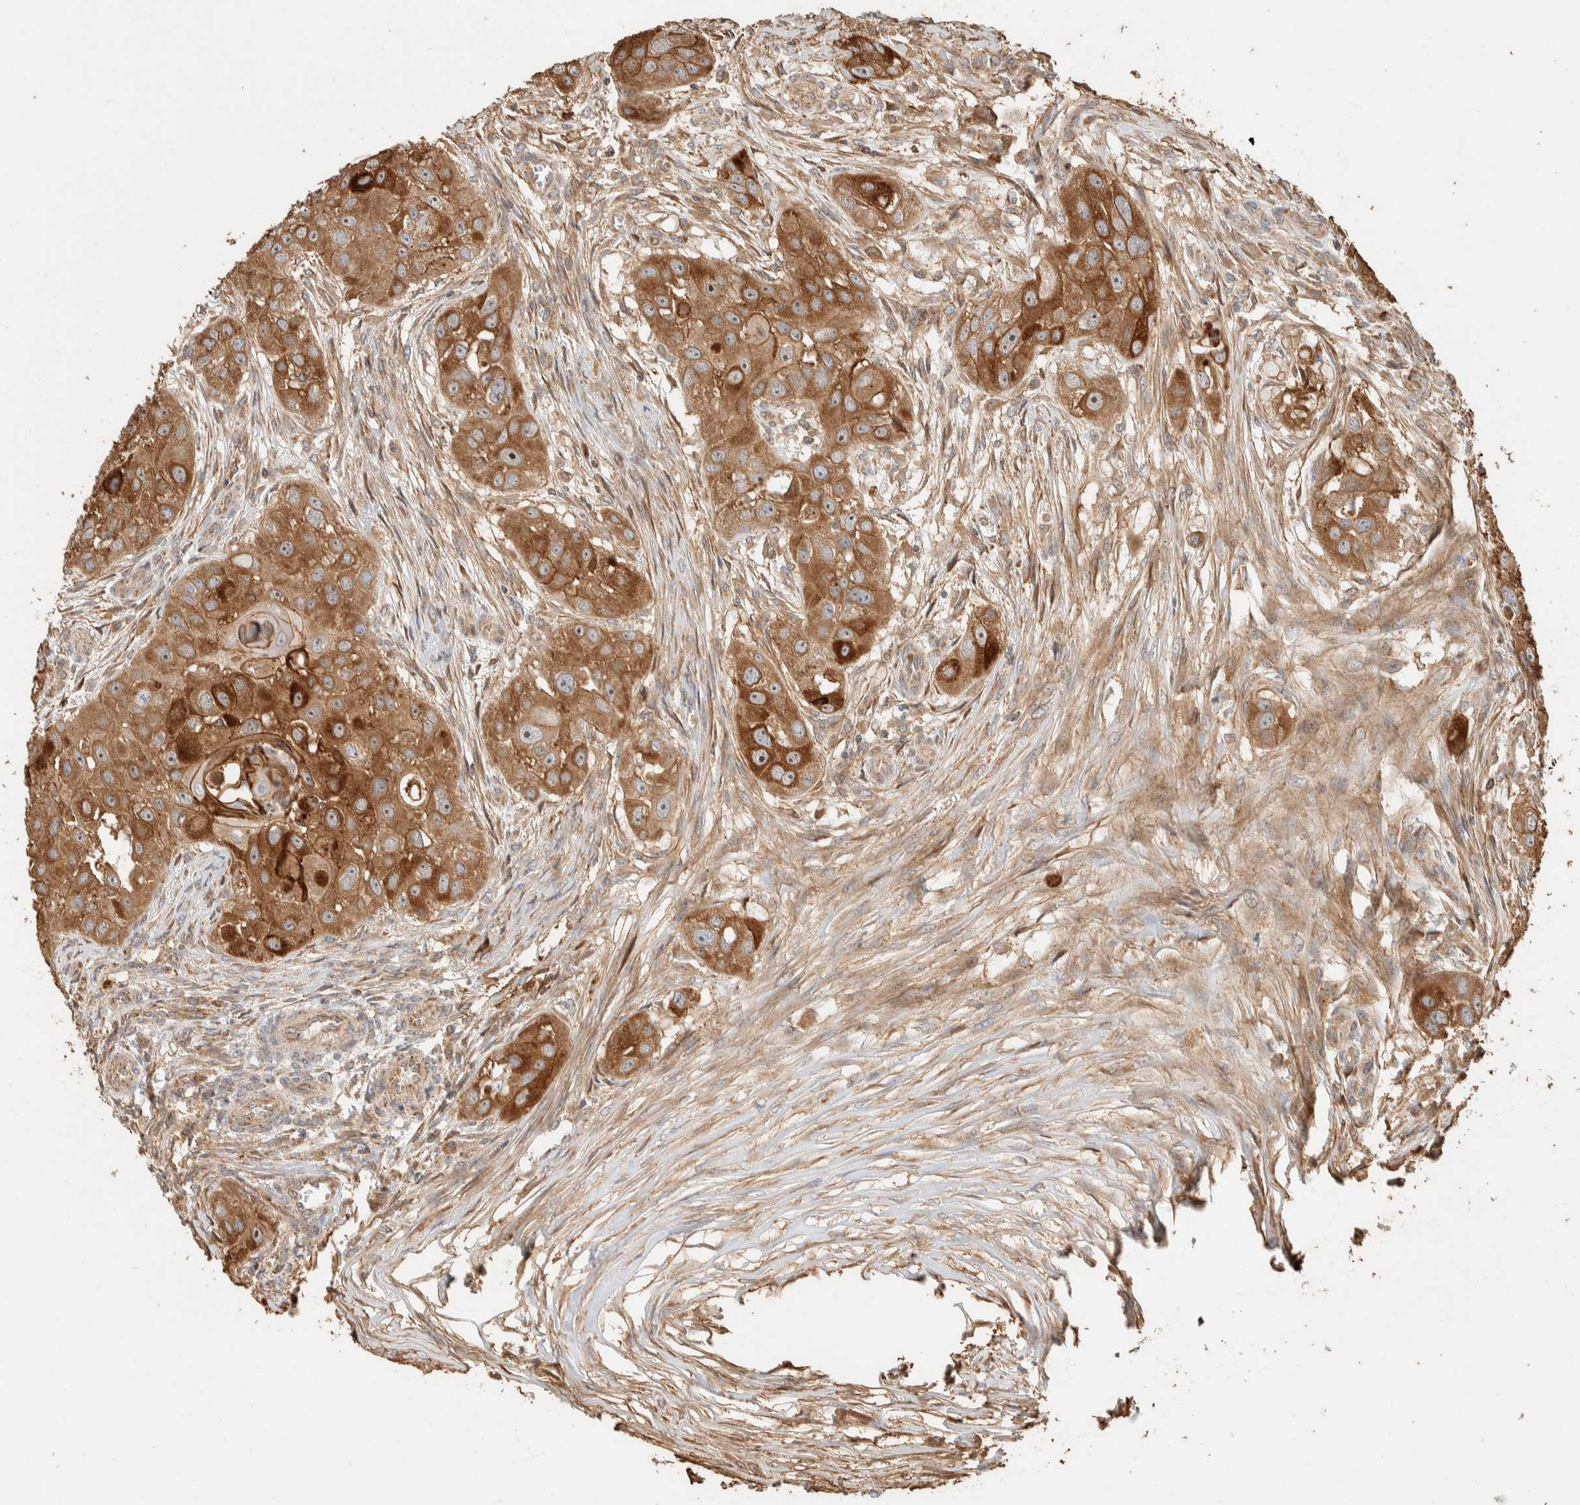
{"staining": {"intensity": "moderate", "quantity": ">75%", "location": "cytoplasmic/membranous"}, "tissue": "head and neck cancer", "cell_type": "Tumor cells", "image_type": "cancer", "snomed": [{"axis": "morphology", "description": "Normal tissue, NOS"}, {"axis": "morphology", "description": "Squamous cell carcinoma, NOS"}, {"axis": "topography", "description": "Skeletal muscle"}, {"axis": "topography", "description": "Head-Neck"}], "caption": "High-power microscopy captured an IHC micrograph of head and neck cancer, revealing moderate cytoplasmic/membranous expression in approximately >75% of tumor cells. (DAB (3,3'-diaminobenzidine) IHC with brightfield microscopy, high magnification).", "gene": "KIF9", "patient": {"sex": "male", "age": 51}}